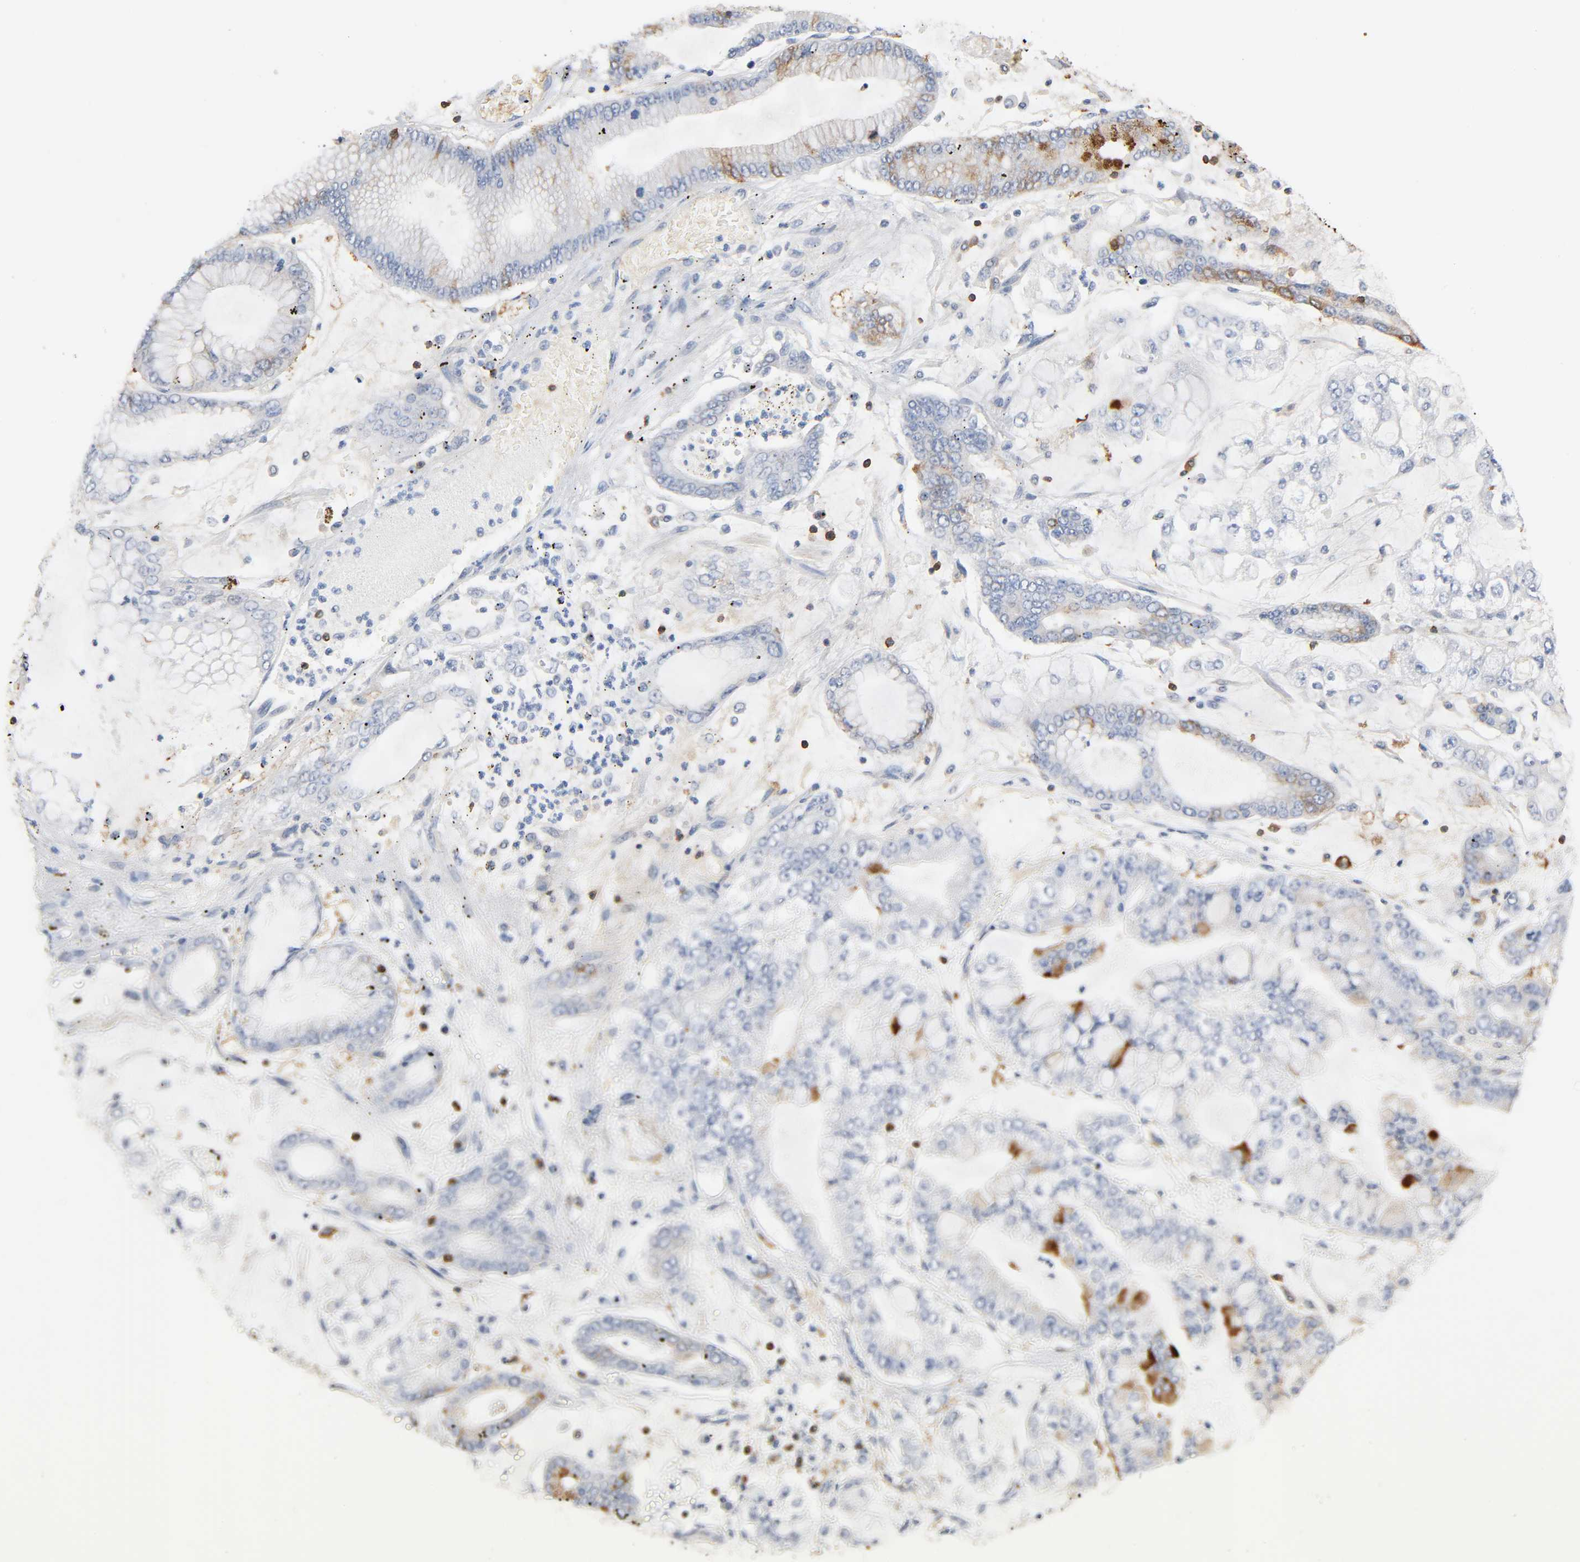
{"staining": {"intensity": "moderate", "quantity": "<25%", "location": "cytoplasmic/membranous"}, "tissue": "stomach cancer", "cell_type": "Tumor cells", "image_type": "cancer", "snomed": [{"axis": "morphology", "description": "Normal tissue, NOS"}, {"axis": "morphology", "description": "Adenocarcinoma, NOS"}, {"axis": "topography", "description": "Stomach, upper"}, {"axis": "topography", "description": "Stomach"}], "caption": "DAB (3,3'-diaminobenzidine) immunohistochemical staining of human adenocarcinoma (stomach) exhibits moderate cytoplasmic/membranous protein staining in about <25% of tumor cells.", "gene": "BIN1", "patient": {"sex": "male", "age": 76}}